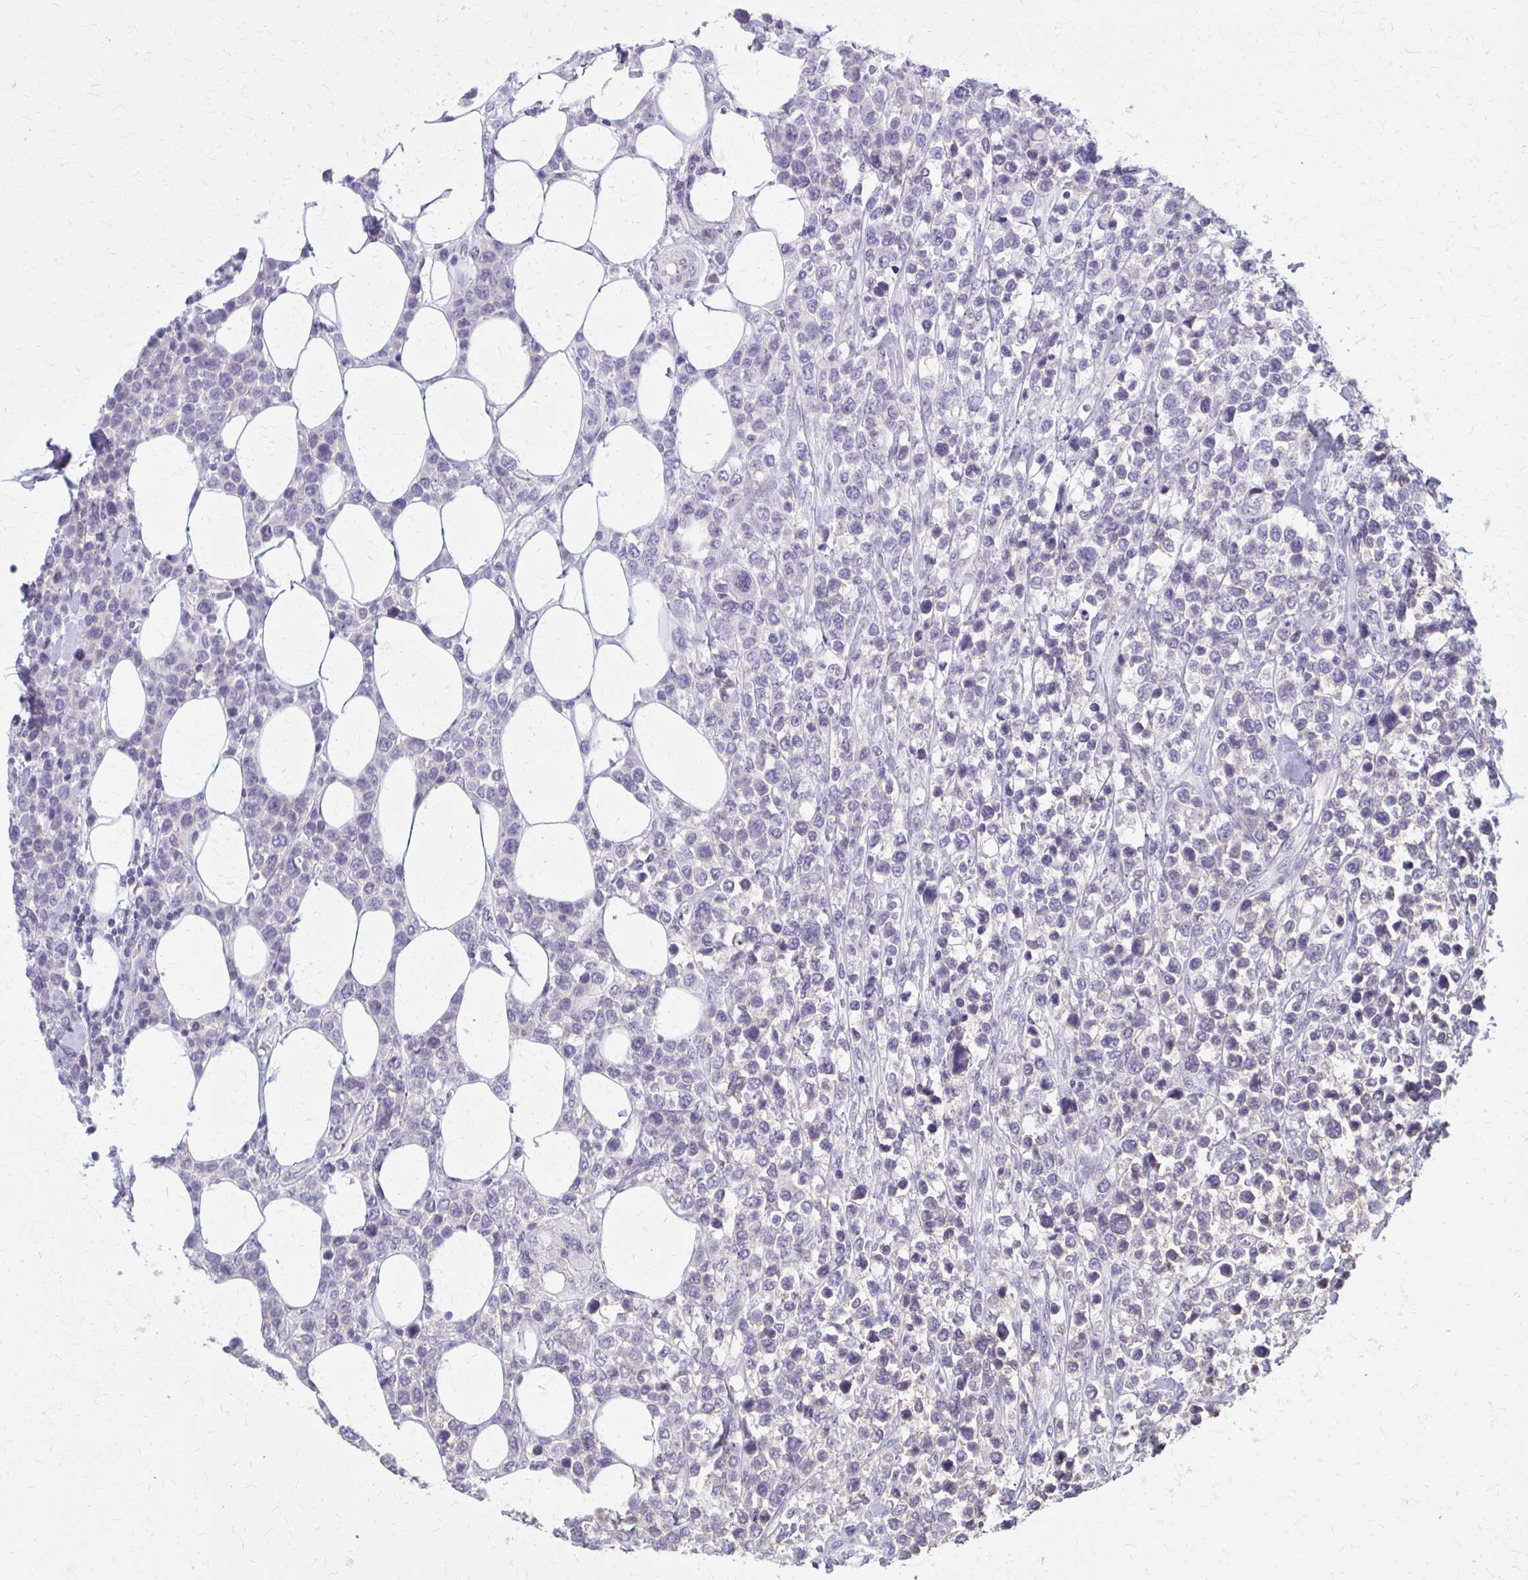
{"staining": {"intensity": "negative", "quantity": "none", "location": "none"}, "tissue": "lymphoma", "cell_type": "Tumor cells", "image_type": "cancer", "snomed": [{"axis": "morphology", "description": "Malignant lymphoma, non-Hodgkin's type, High grade"}, {"axis": "topography", "description": "Soft tissue"}], "caption": "IHC histopathology image of neoplastic tissue: human lymphoma stained with DAB (3,3'-diaminobenzidine) displays no significant protein staining in tumor cells.", "gene": "OR4A47", "patient": {"sex": "female", "age": 56}}